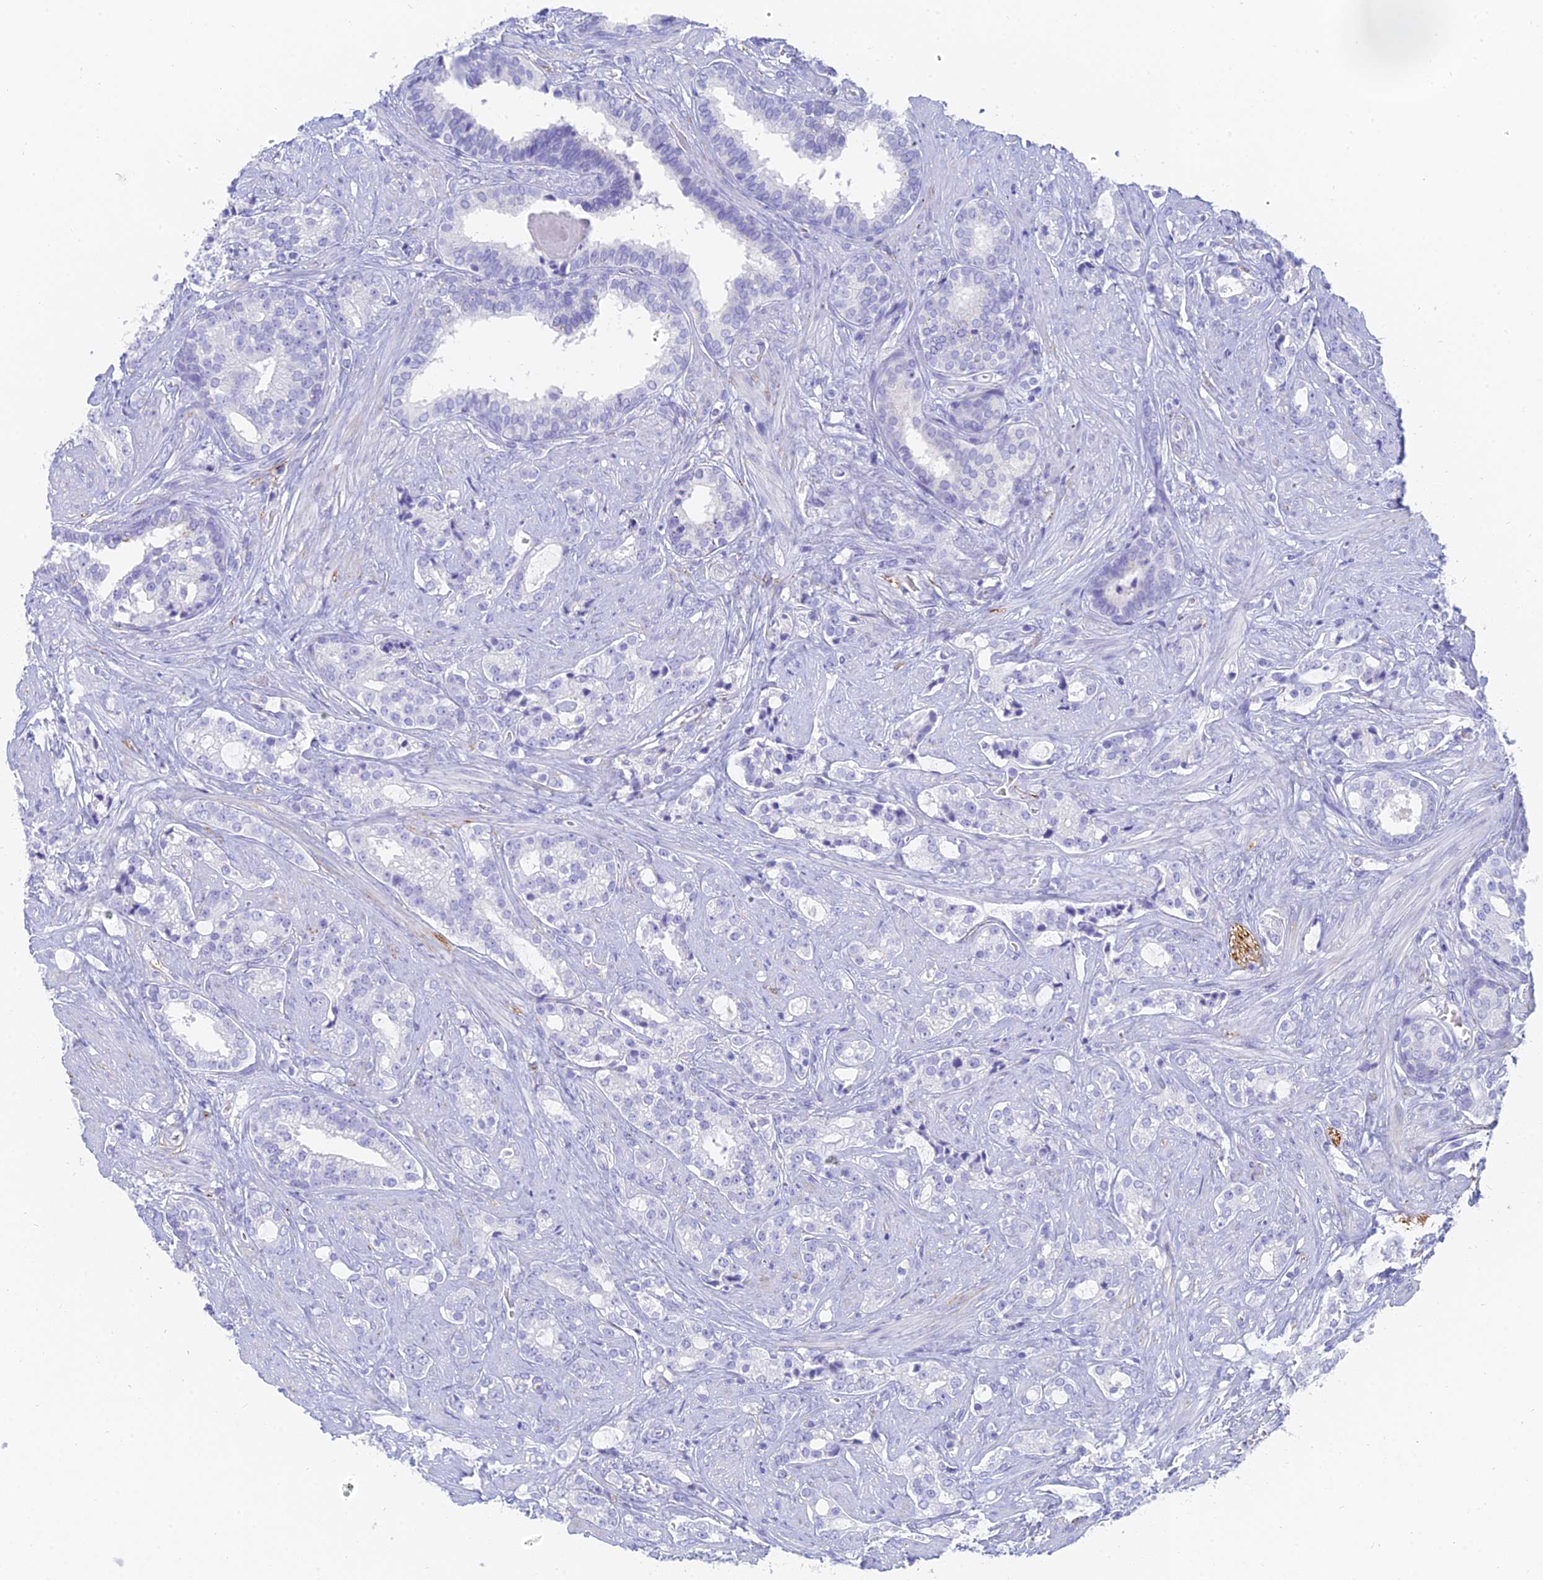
{"staining": {"intensity": "negative", "quantity": "none", "location": "none"}, "tissue": "prostate cancer", "cell_type": "Tumor cells", "image_type": "cancer", "snomed": [{"axis": "morphology", "description": "Adenocarcinoma, High grade"}, {"axis": "topography", "description": "Prostate and seminal vesicle, NOS"}], "caption": "Immunohistochemistry (IHC) of human prostate cancer (adenocarcinoma (high-grade)) displays no expression in tumor cells.", "gene": "SLC36A2", "patient": {"sex": "male", "age": 67}}